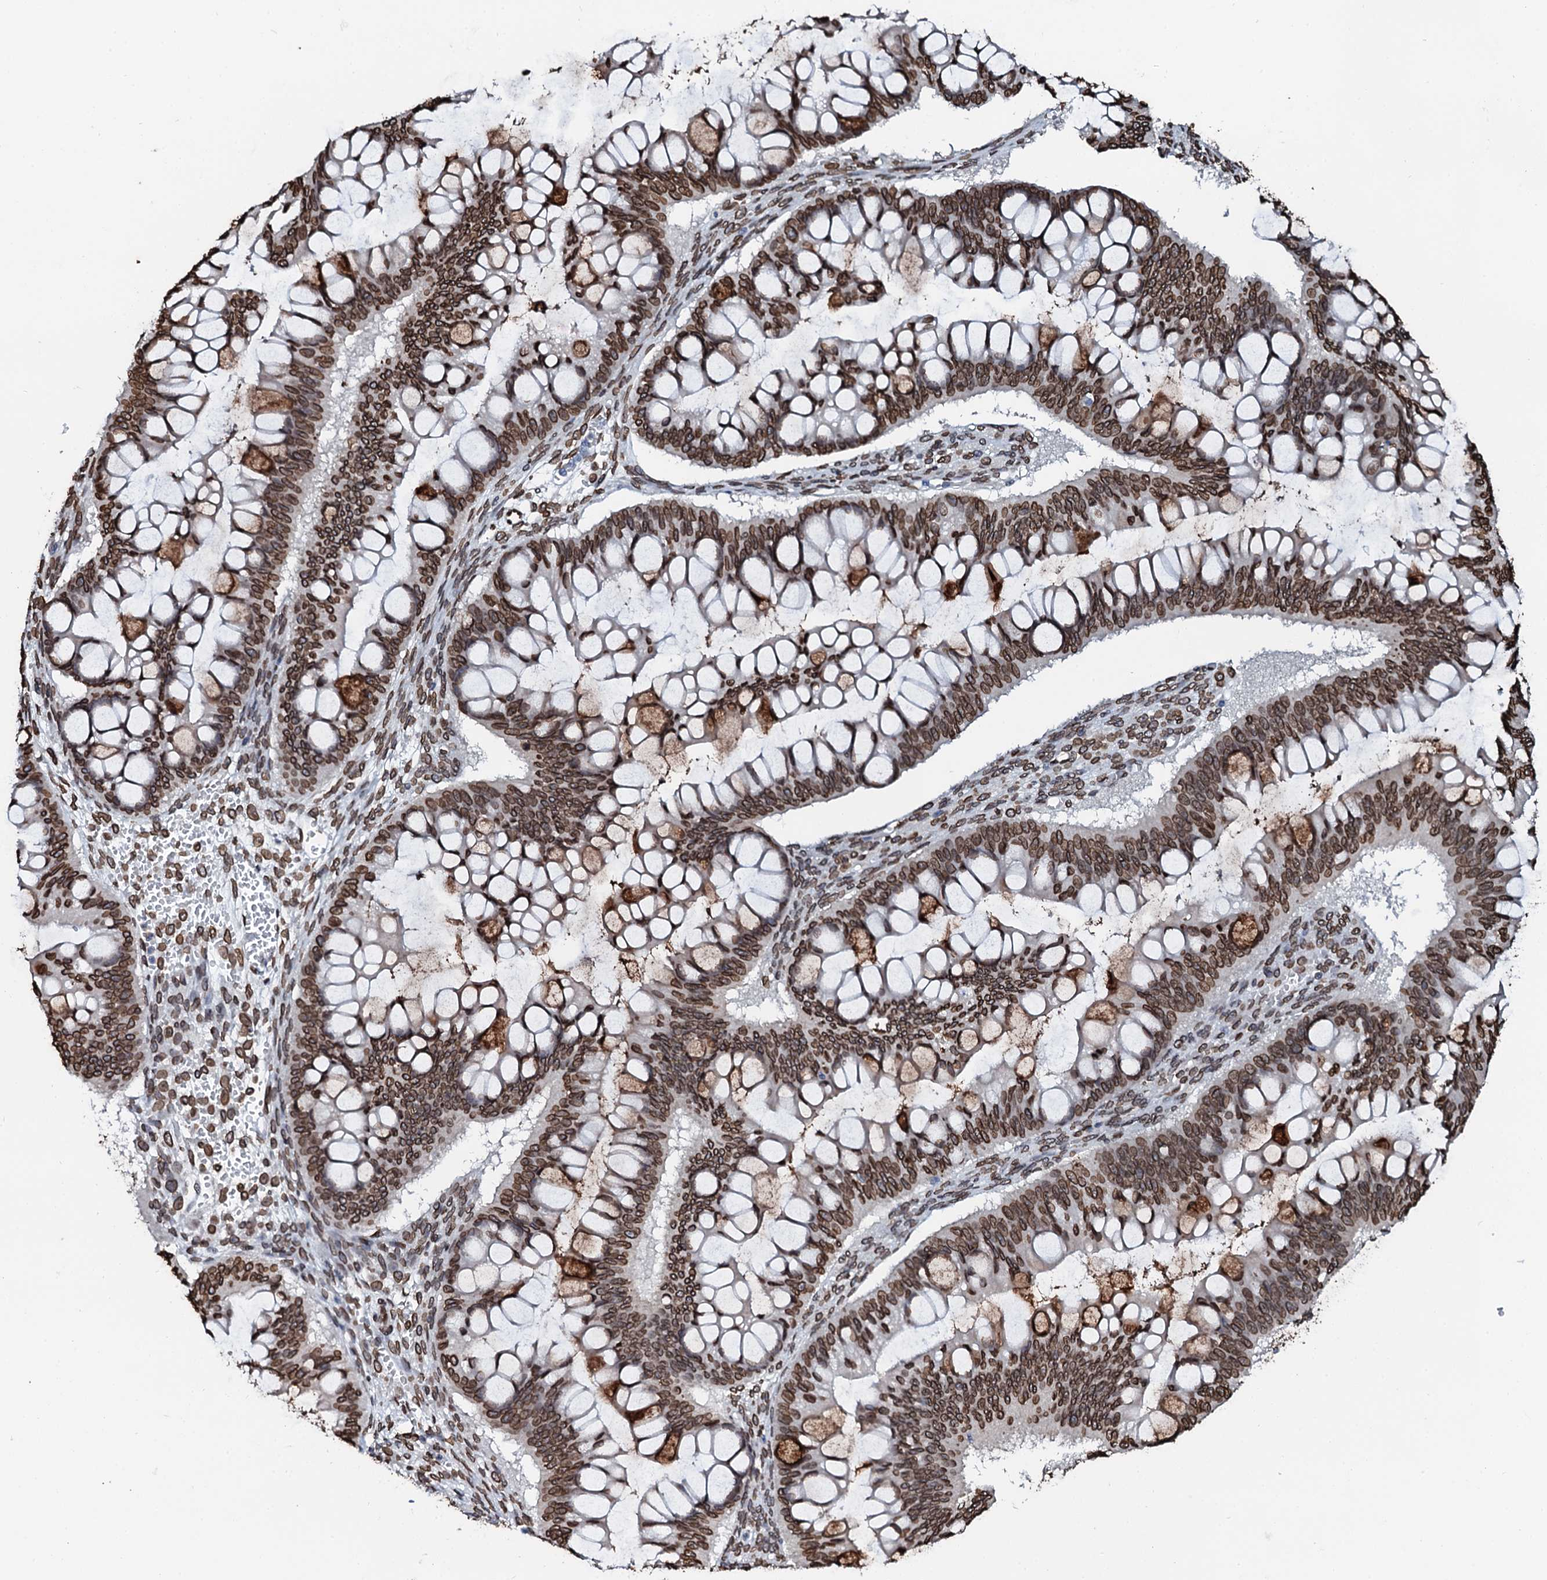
{"staining": {"intensity": "strong", "quantity": ">75%", "location": "cytoplasmic/membranous,nuclear"}, "tissue": "ovarian cancer", "cell_type": "Tumor cells", "image_type": "cancer", "snomed": [{"axis": "morphology", "description": "Cystadenocarcinoma, mucinous, NOS"}, {"axis": "topography", "description": "Ovary"}], "caption": "Protein staining shows strong cytoplasmic/membranous and nuclear expression in approximately >75% of tumor cells in mucinous cystadenocarcinoma (ovarian). The protein of interest is shown in brown color, while the nuclei are stained blue.", "gene": "KATNAL2", "patient": {"sex": "female", "age": 73}}